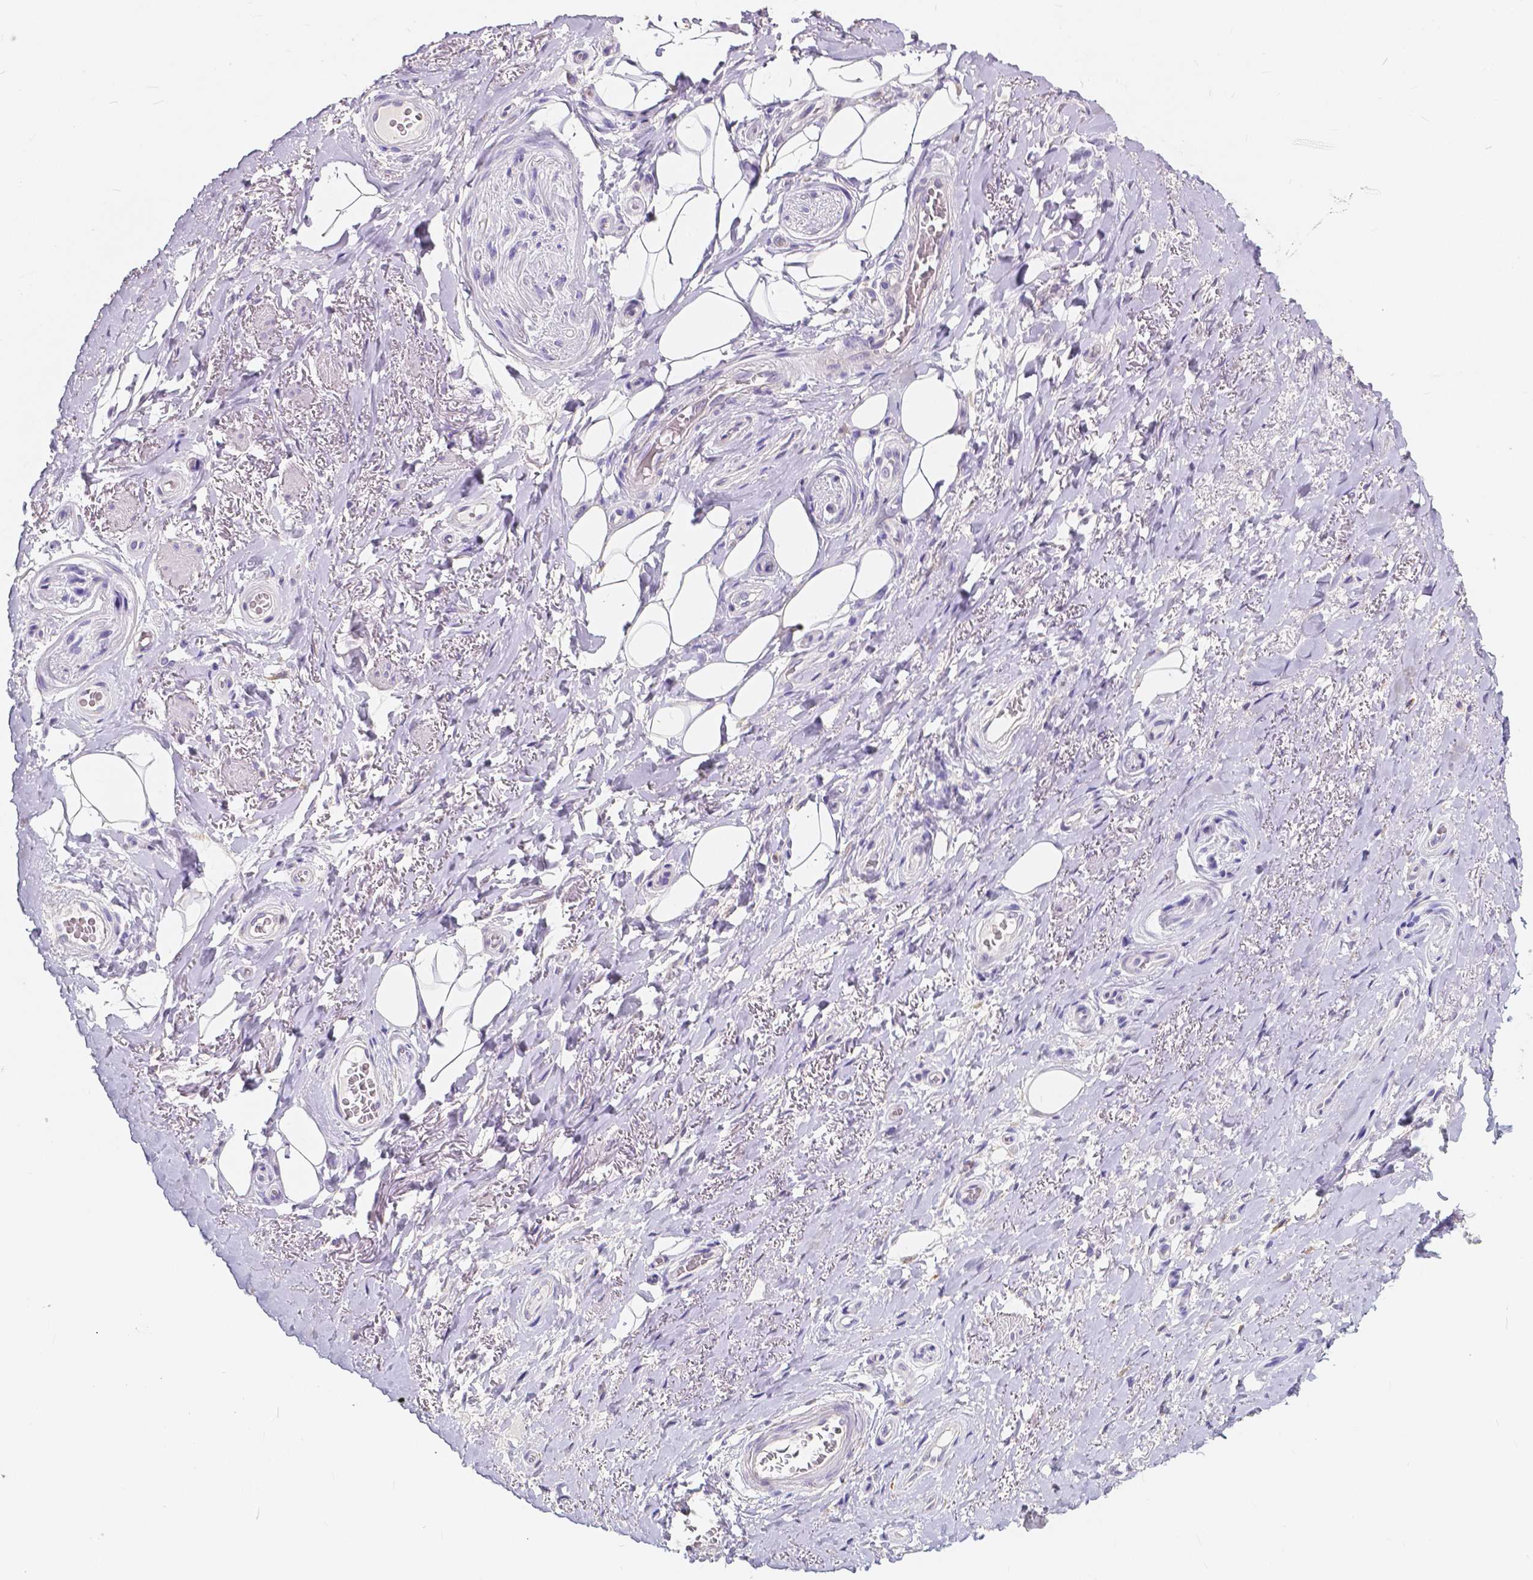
{"staining": {"intensity": "negative", "quantity": "none", "location": "none"}, "tissue": "adipose tissue", "cell_type": "Adipocytes", "image_type": "normal", "snomed": [{"axis": "morphology", "description": "Normal tissue, NOS"}, {"axis": "topography", "description": "Anal"}, {"axis": "topography", "description": "Peripheral nerve tissue"}], "caption": "Immunohistochemistry image of benign adipose tissue stained for a protein (brown), which displays no expression in adipocytes.", "gene": "ACP5", "patient": {"sex": "male", "age": 53}}